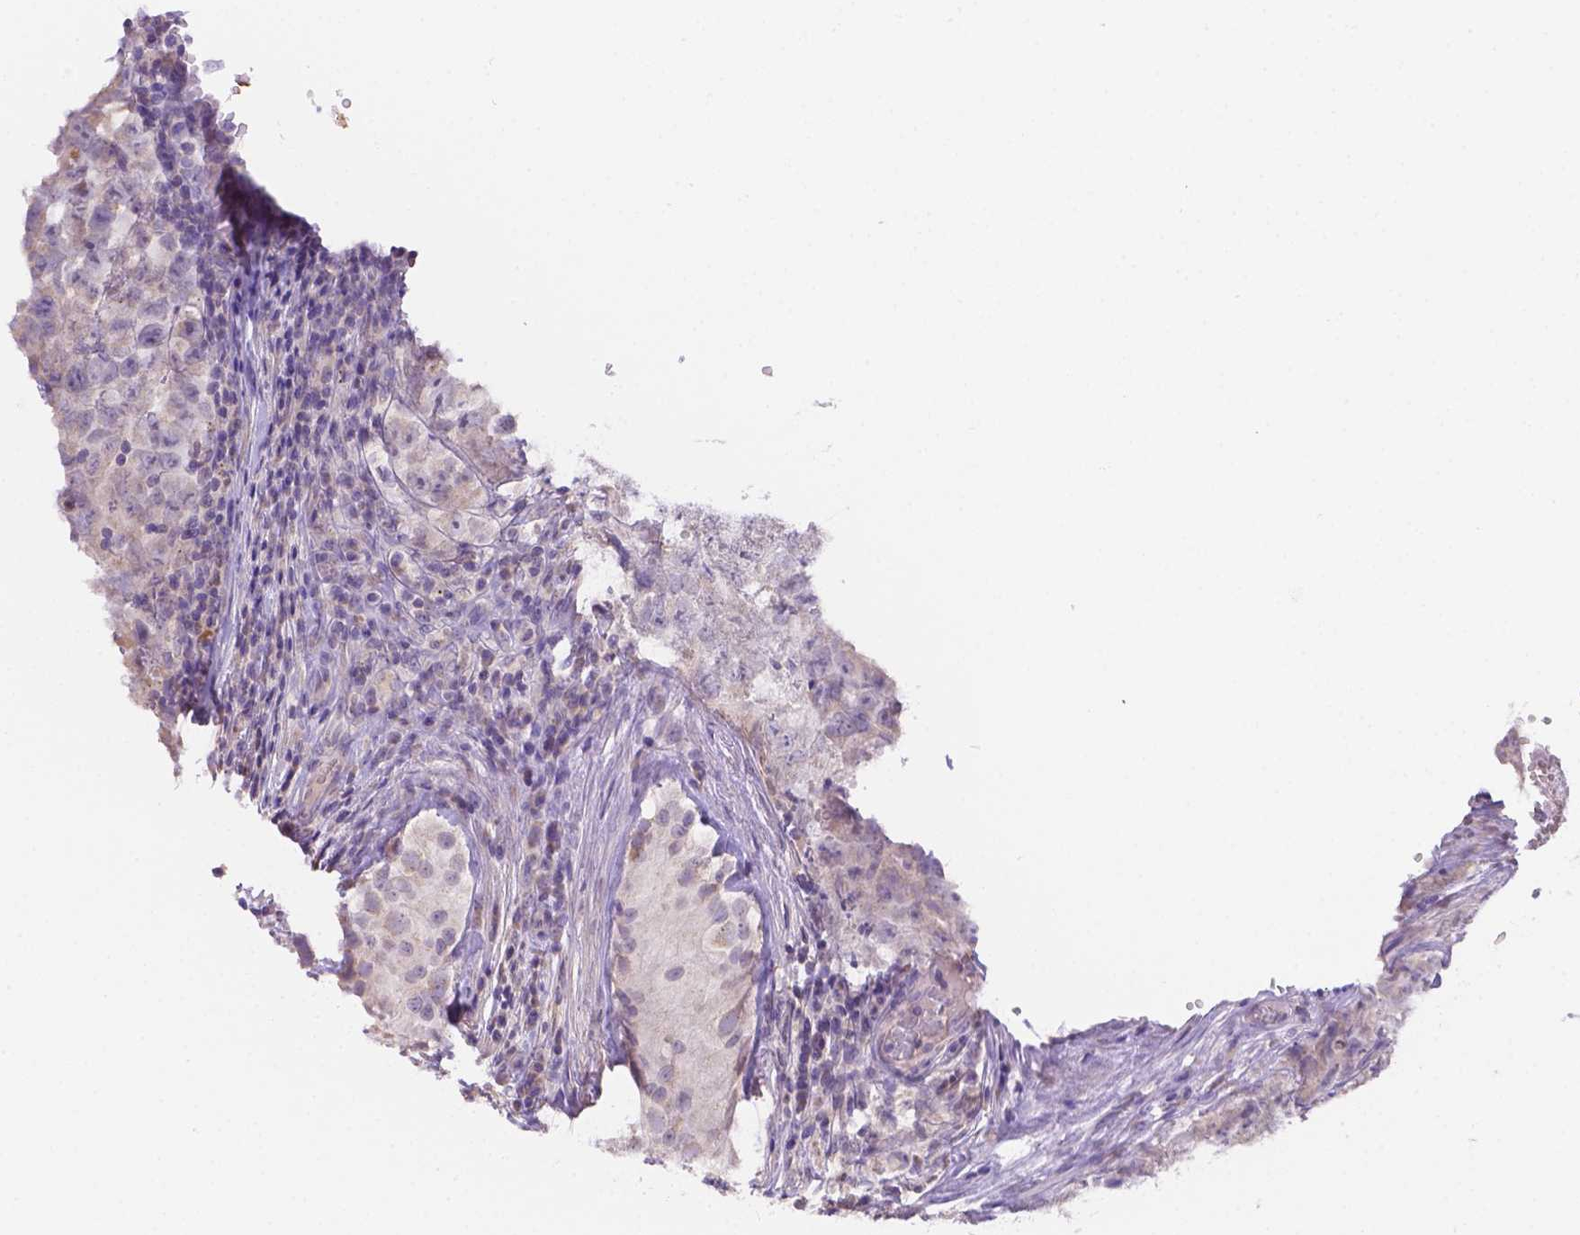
{"staining": {"intensity": "negative", "quantity": "none", "location": "none"}, "tissue": "testis cancer", "cell_type": "Tumor cells", "image_type": "cancer", "snomed": [{"axis": "morphology", "description": "Carcinoma, Embryonal, NOS"}, {"axis": "topography", "description": "Testis"}], "caption": "Immunohistochemistry (IHC) of testis embryonal carcinoma displays no expression in tumor cells.", "gene": "NXPE2", "patient": {"sex": "male", "age": 18}}